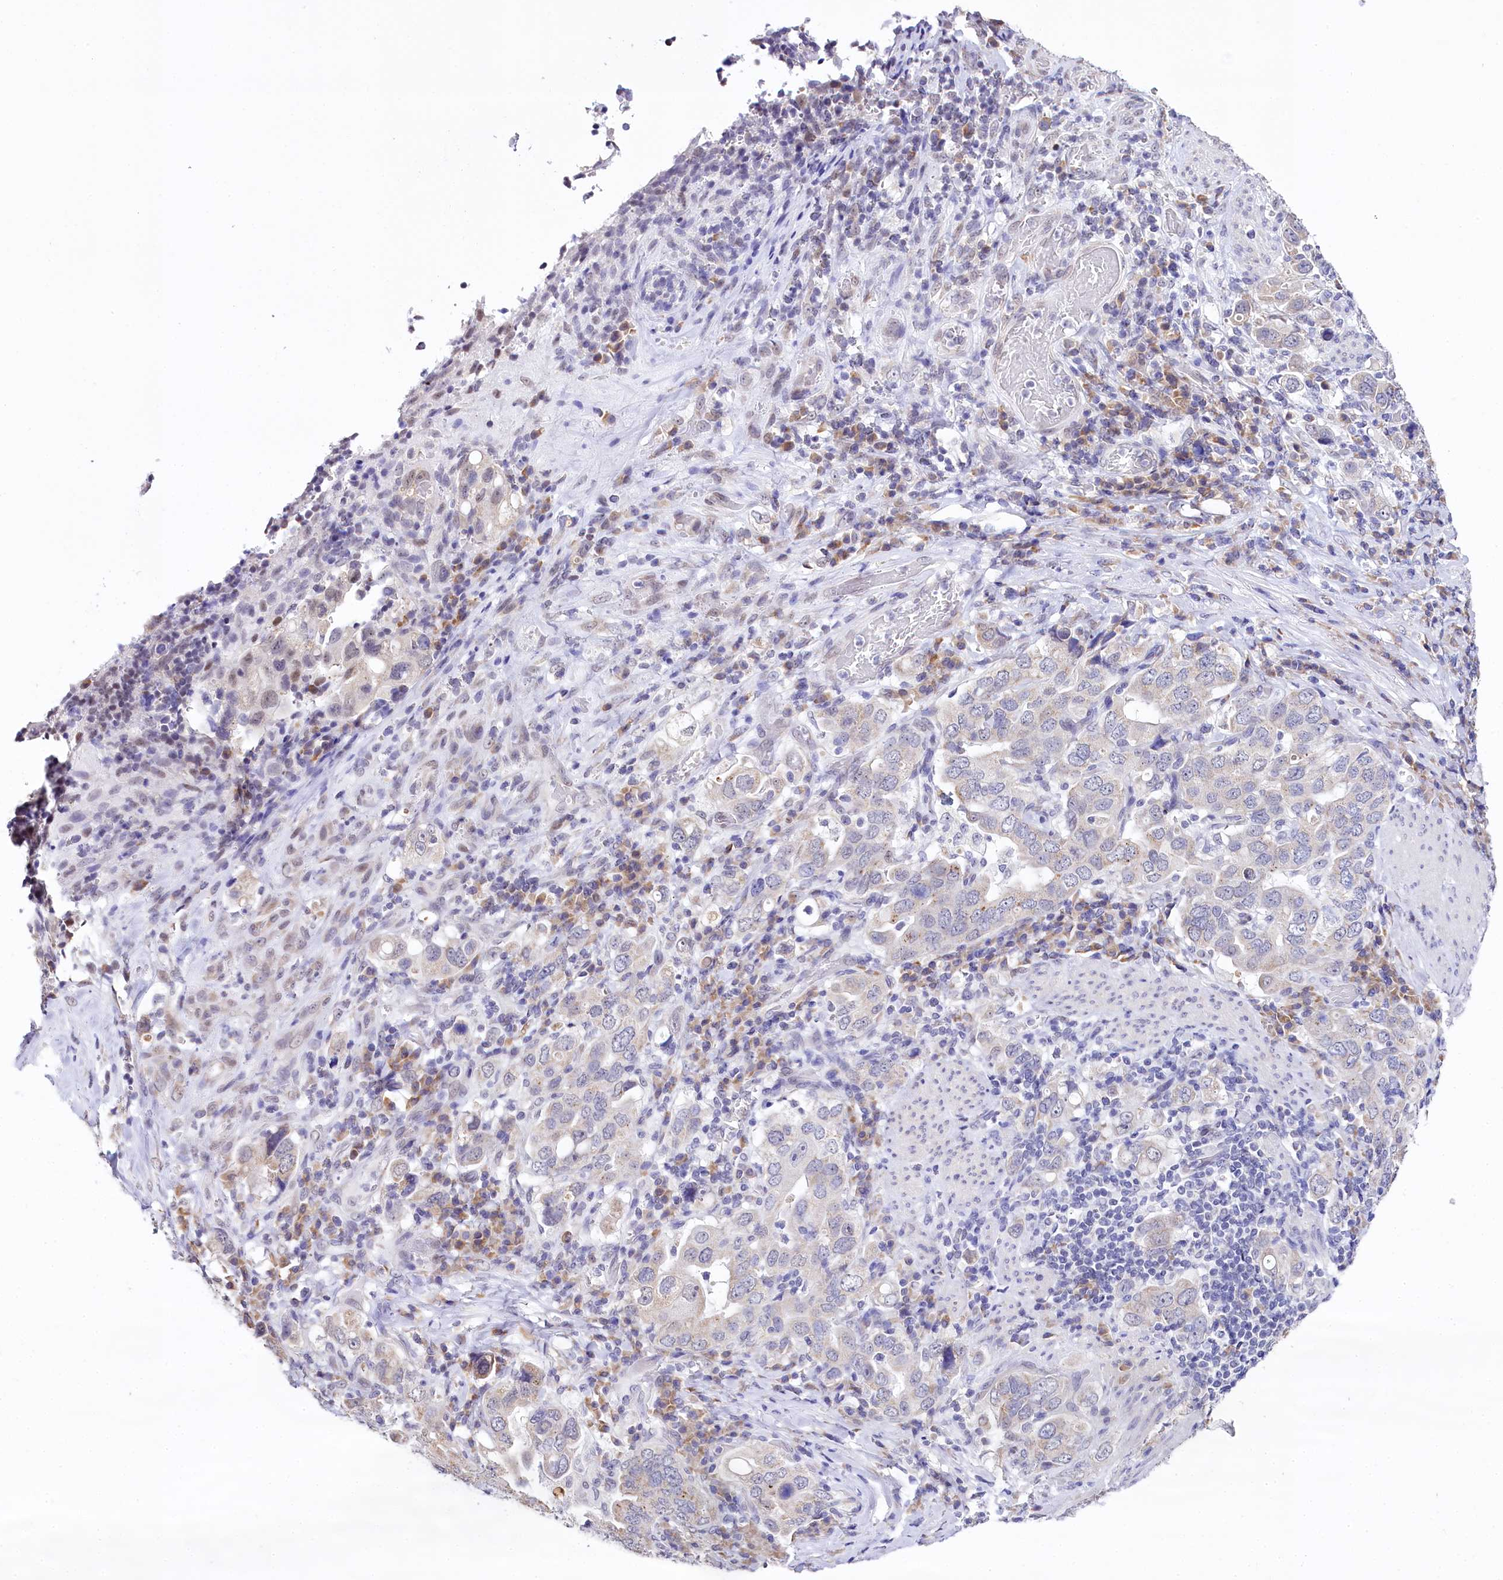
{"staining": {"intensity": "negative", "quantity": "none", "location": "none"}, "tissue": "stomach cancer", "cell_type": "Tumor cells", "image_type": "cancer", "snomed": [{"axis": "morphology", "description": "Adenocarcinoma, NOS"}, {"axis": "topography", "description": "Stomach, upper"}], "caption": "An image of stomach cancer stained for a protein displays no brown staining in tumor cells. The staining was performed using DAB (3,3'-diaminobenzidine) to visualize the protein expression in brown, while the nuclei were stained in blue with hematoxylin (Magnification: 20x).", "gene": "SPATS2", "patient": {"sex": "male", "age": 62}}